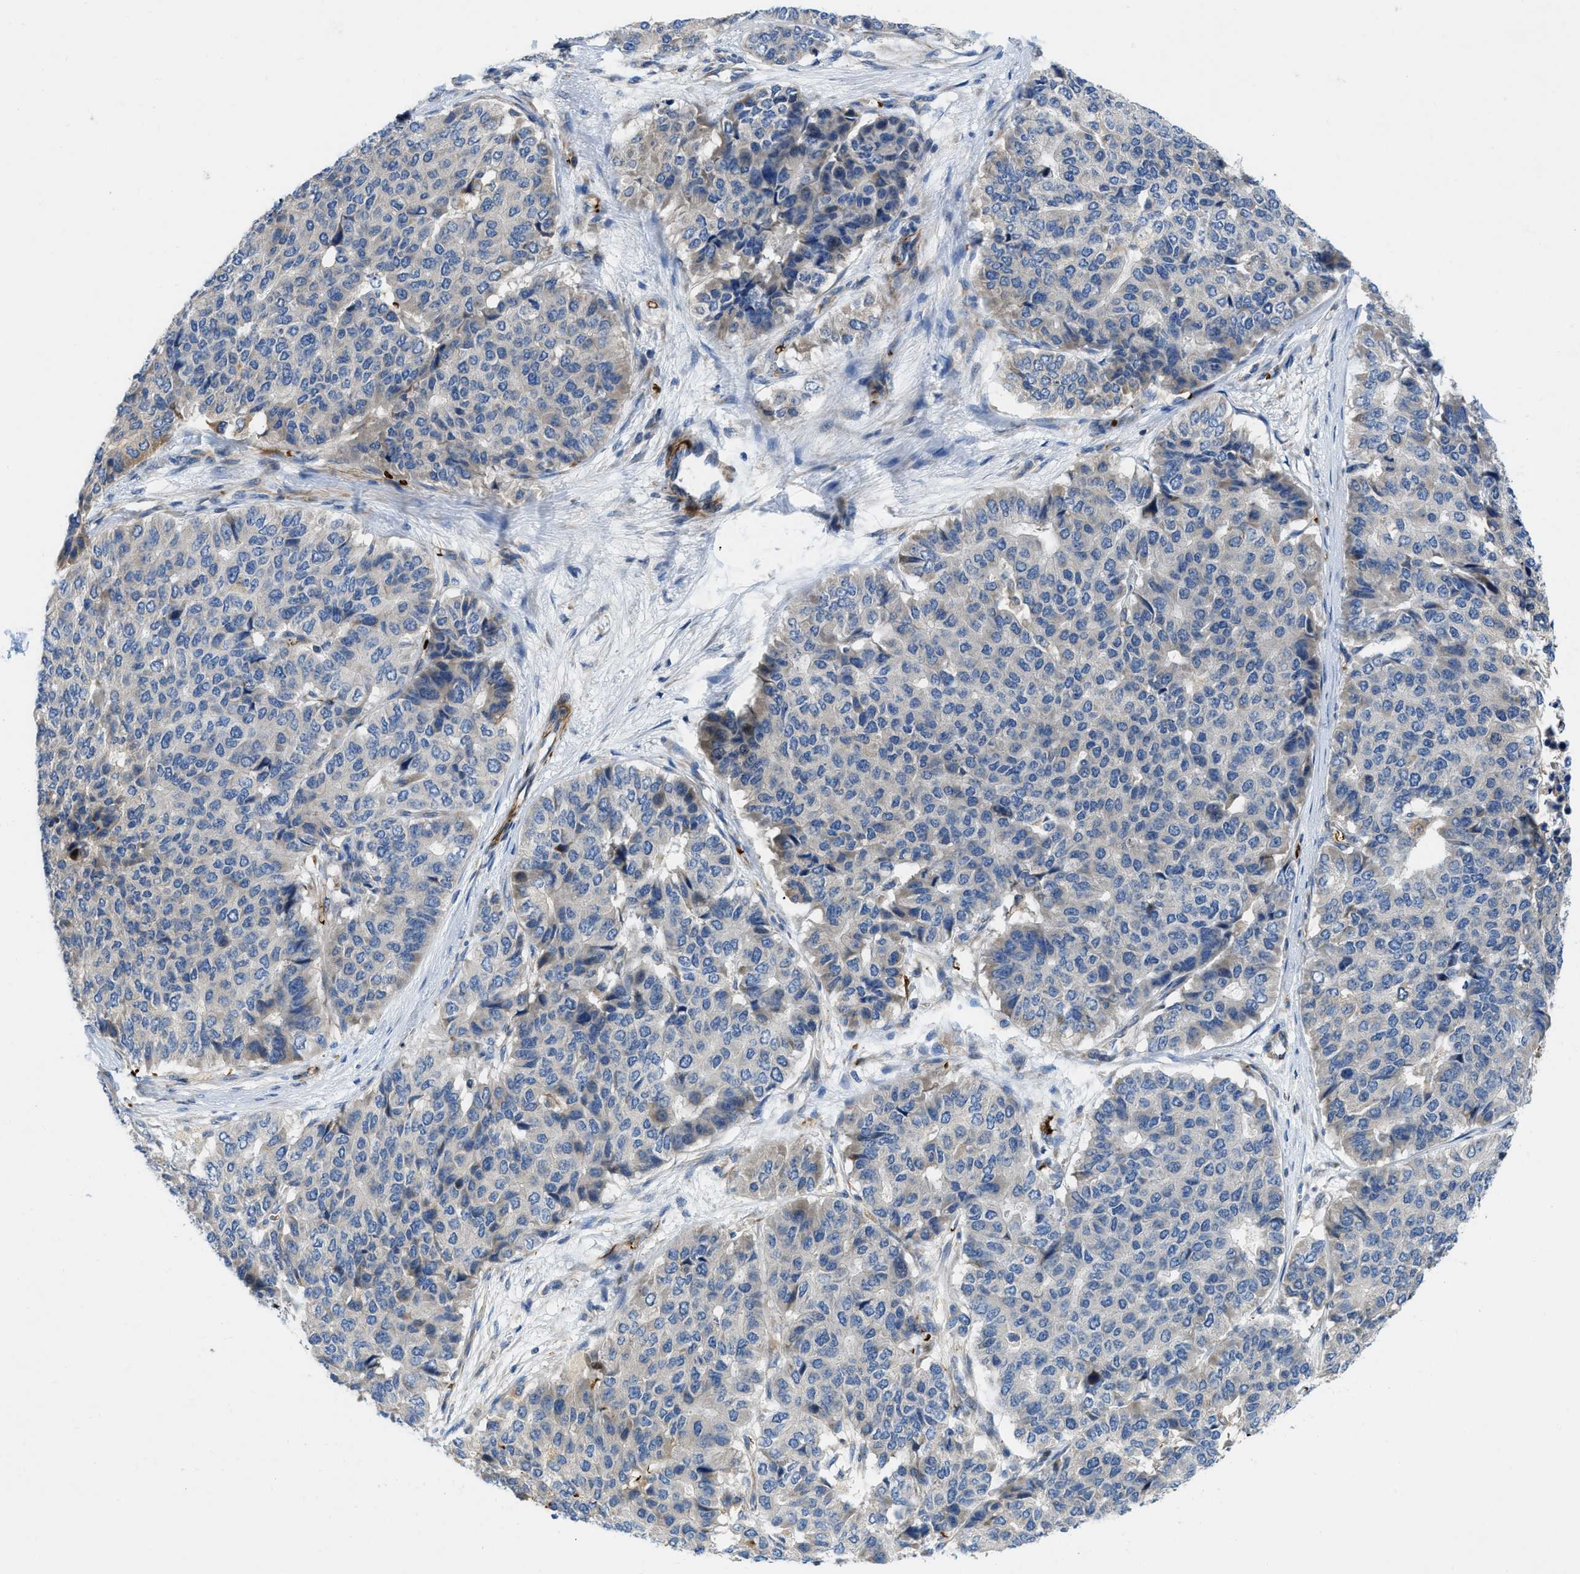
{"staining": {"intensity": "weak", "quantity": "<25%", "location": "cytoplasmic/membranous"}, "tissue": "pancreatic cancer", "cell_type": "Tumor cells", "image_type": "cancer", "snomed": [{"axis": "morphology", "description": "Adenocarcinoma, NOS"}, {"axis": "topography", "description": "Pancreas"}], "caption": "A histopathology image of human adenocarcinoma (pancreatic) is negative for staining in tumor cells.", "gene": "ZNF831", "patient": {"sex": "male", "age": 50}}